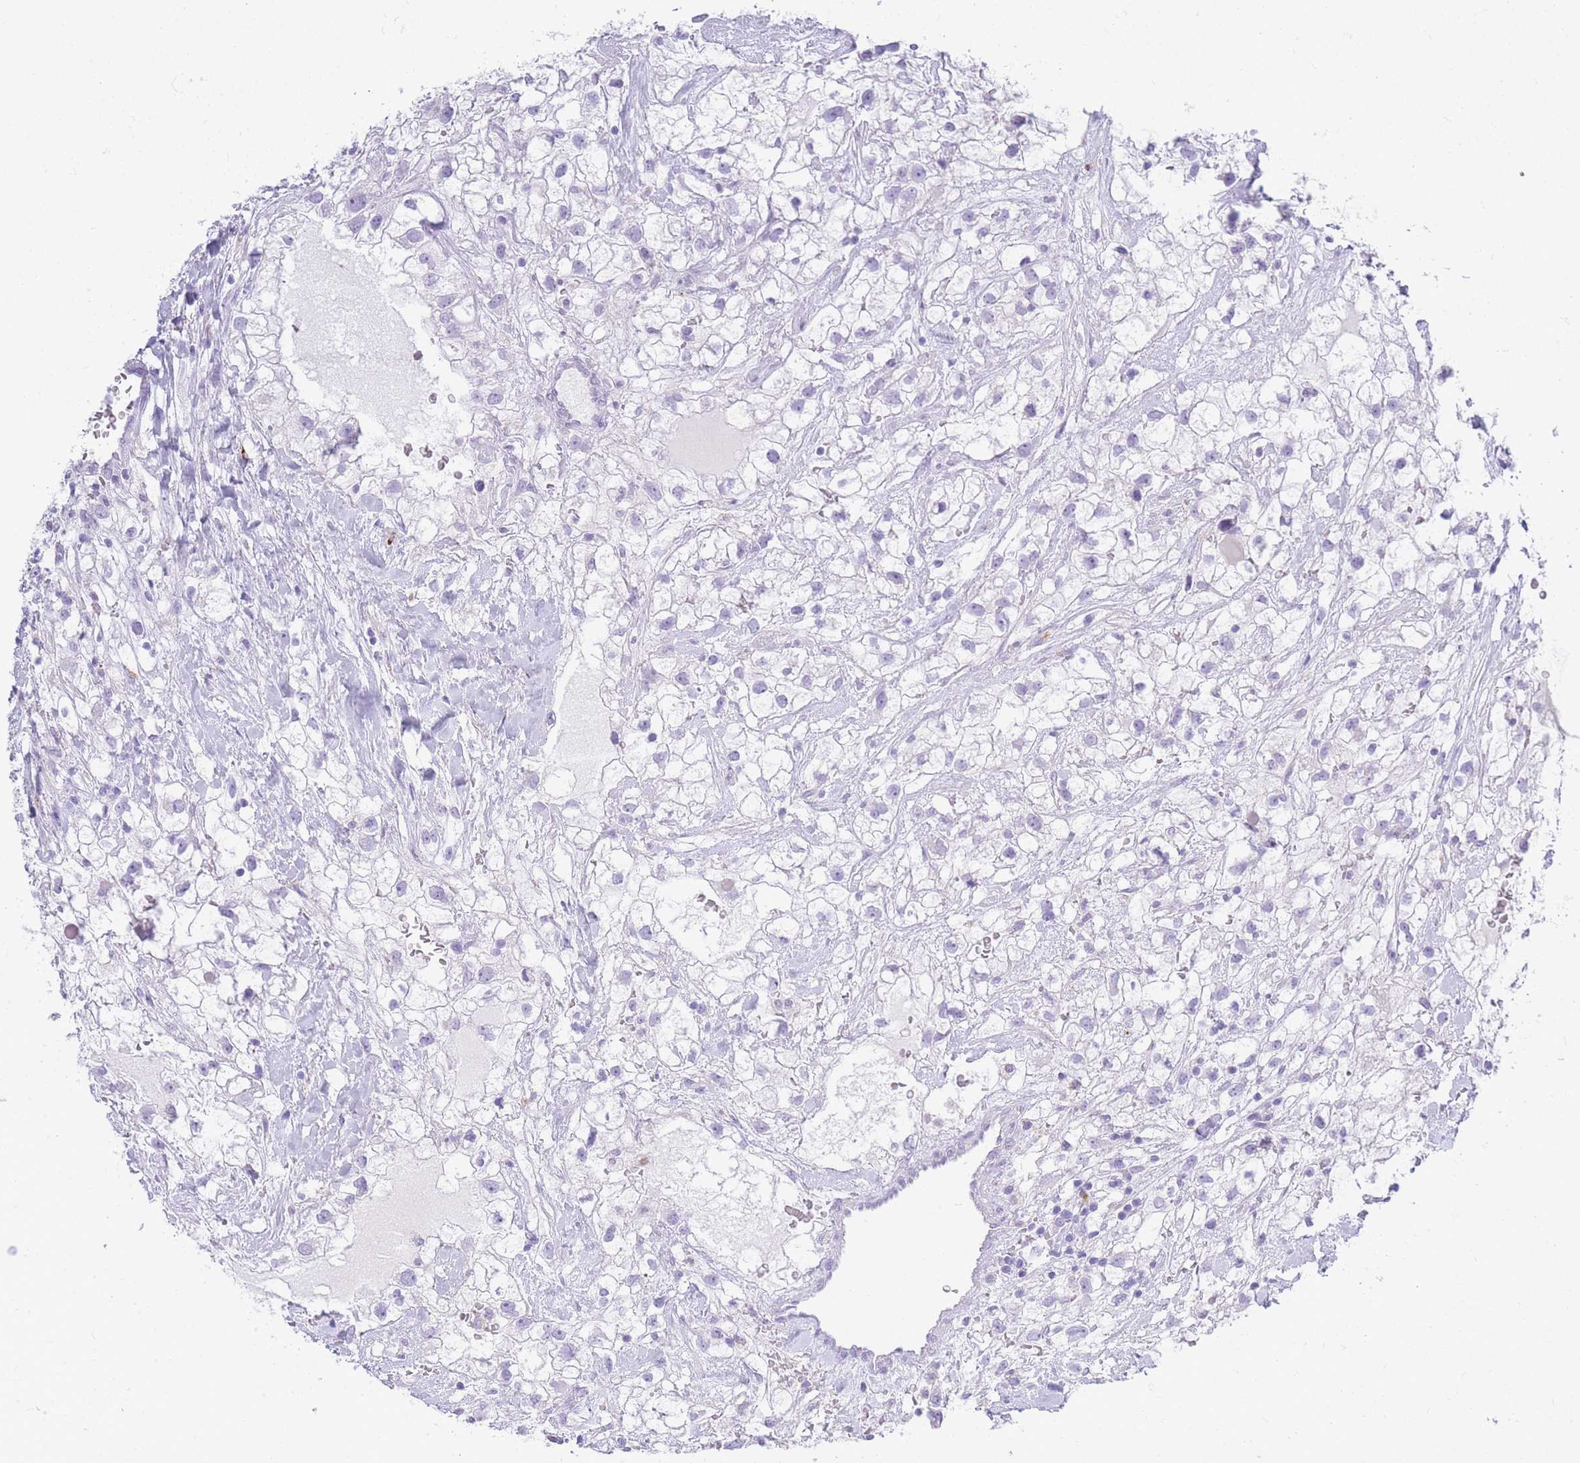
{"staining": {"intensity": "negative", "quantity": "none", "location": "none"}, "tissue": "renal cancer", "cell_type": "Tumor cells", "image_type": "cancer", "snomed": [{"axis": "morphology", "description": "Adenocarcinoma, NOS"}, {"axis": "topography", "description": "Kidney"}], "caption": "Tumor cells show no significant expression in renal cancer (adenocarcinoma).", "gene": "RHO", "patient": {"sex": "male", "age": 59}}